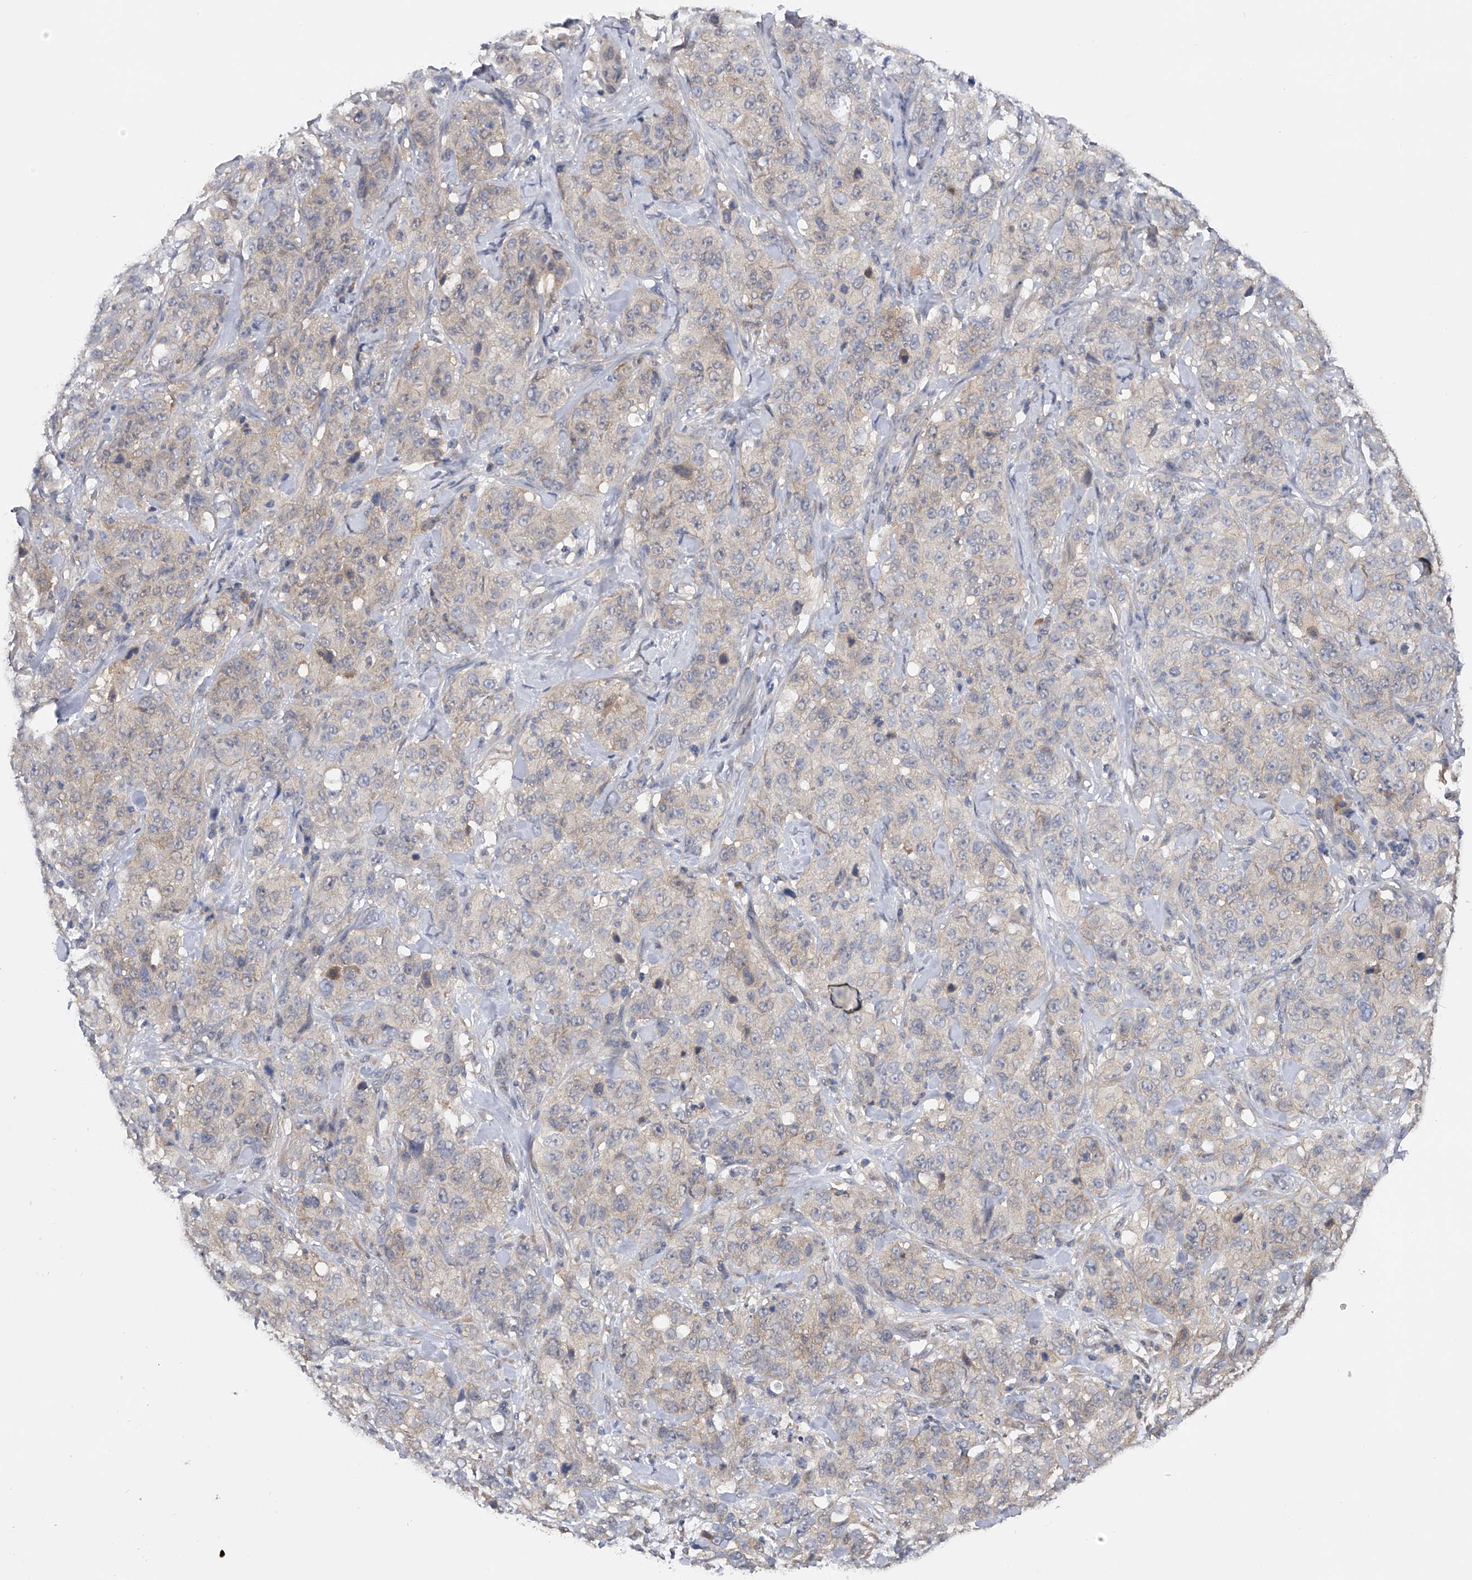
{"staining": {"intensity": "negative", "quantity": "none", "location": "none"}, "tissue": "stomach cancer", "cell_type": "Tumor cells", "image_type": "cancer", "snomed": [{"axis": "morphology", "description": "Adenocarcinoma, NOS"}, {"axis": "topography", "description": "Stomach"}], "caption": "IHC photomicrograph of neoplastic tissue: human adenocarcinoma (stomach) stained with DAB demonstrates no significant protein positivity in tumor cells.", "gene": "CFAP298", "patient": {"sex": "male", "age": 48}}